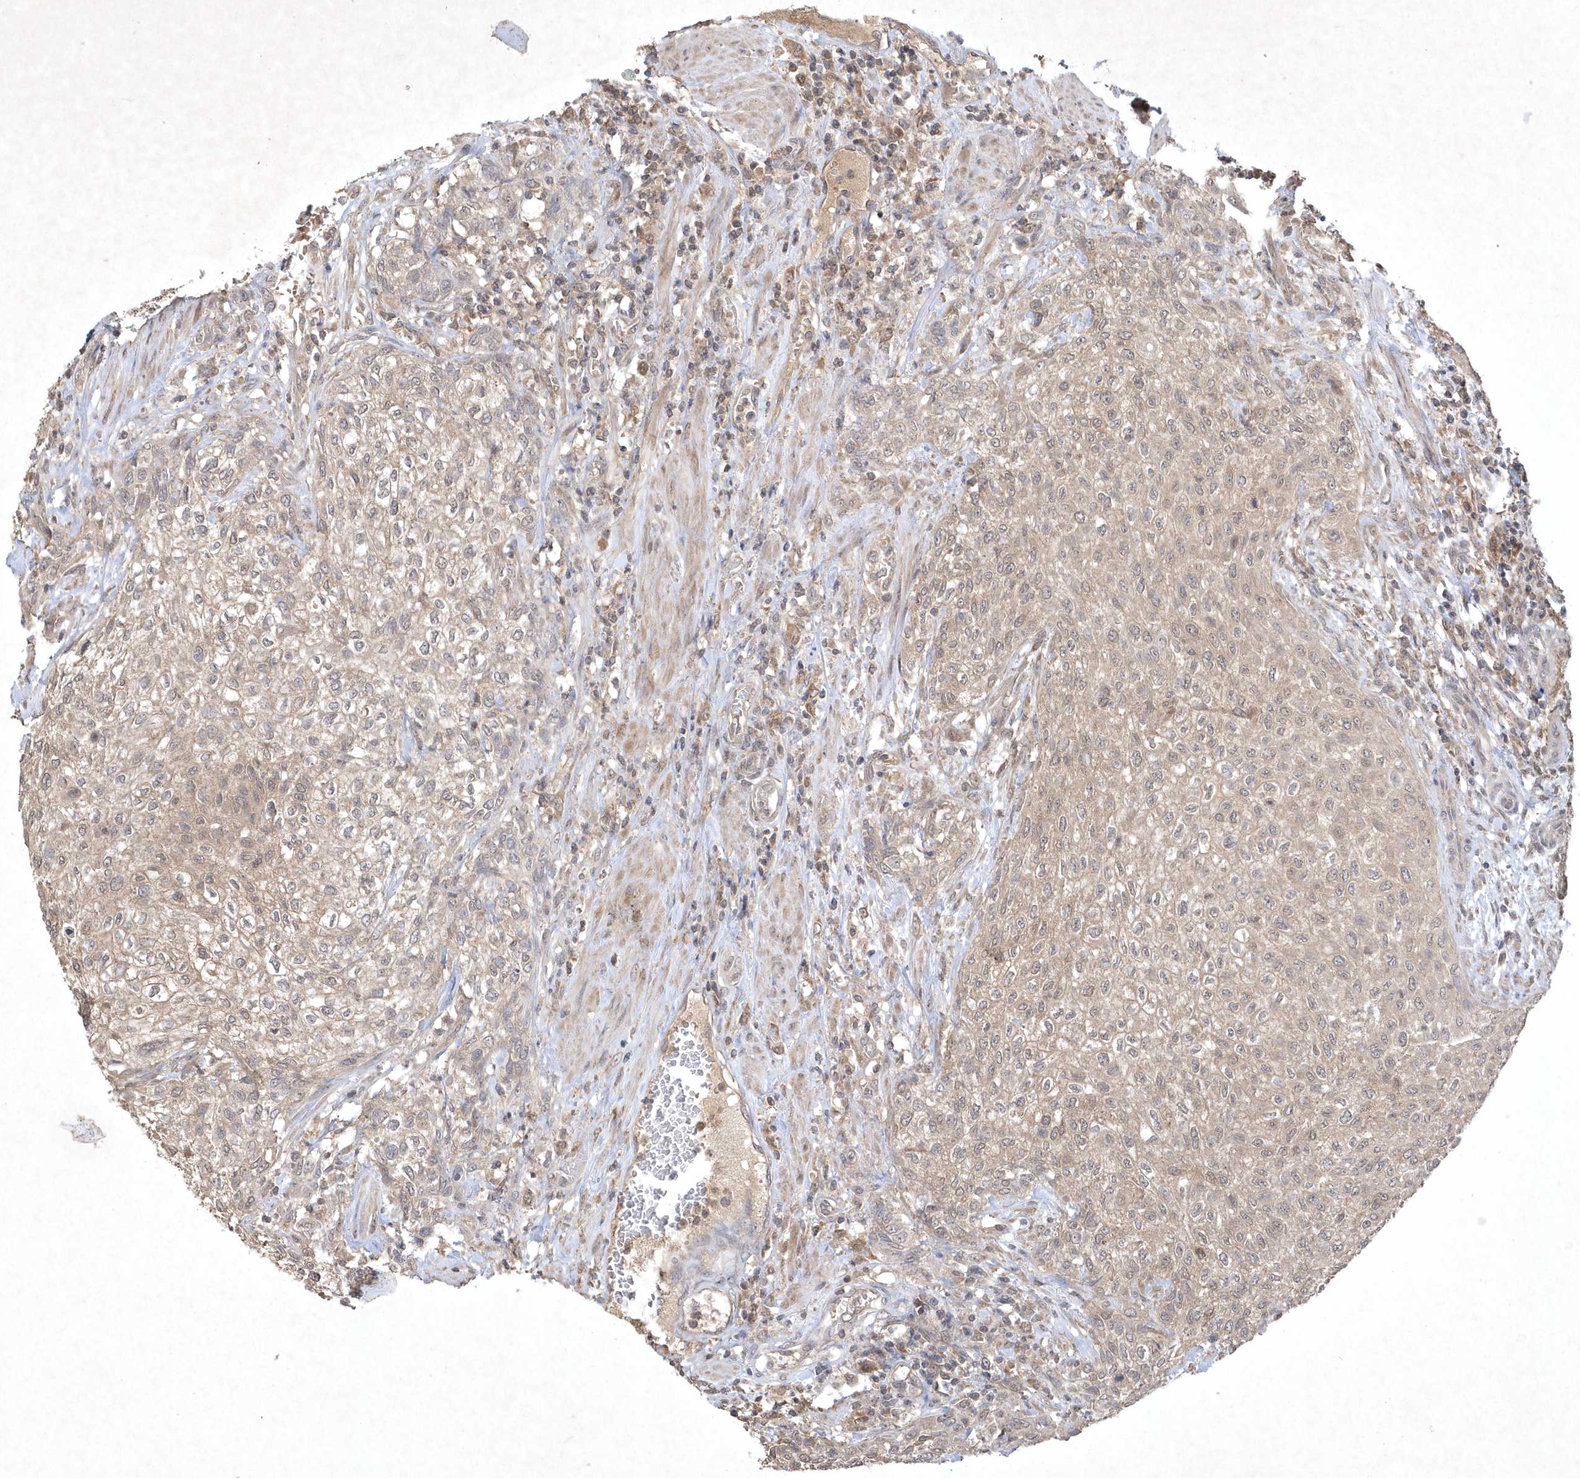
{"staining": {"intensity": "weak", "quantity": "25%-75%", "location": "cytoplasmic/membranous"}, "tissue": "urothelial cancer", "cell_type": "Tumor cells", "image_type": "cancer", "snomed": [{"axis": "morphology", "description": "Urothelial carcinoma, High grade"}, {"axis": "topography", "description": "Urinary bladder"}], "caption": "The image reveals immunohistochemical staining of high-grade urothelial carcinoma. There is weak cytoplasmic/membranous expression is appreciated in approximately 25%-75% of tumor cells.", "gene": "AKR7A2", "patient": {"sex": "male", "age": 35}}